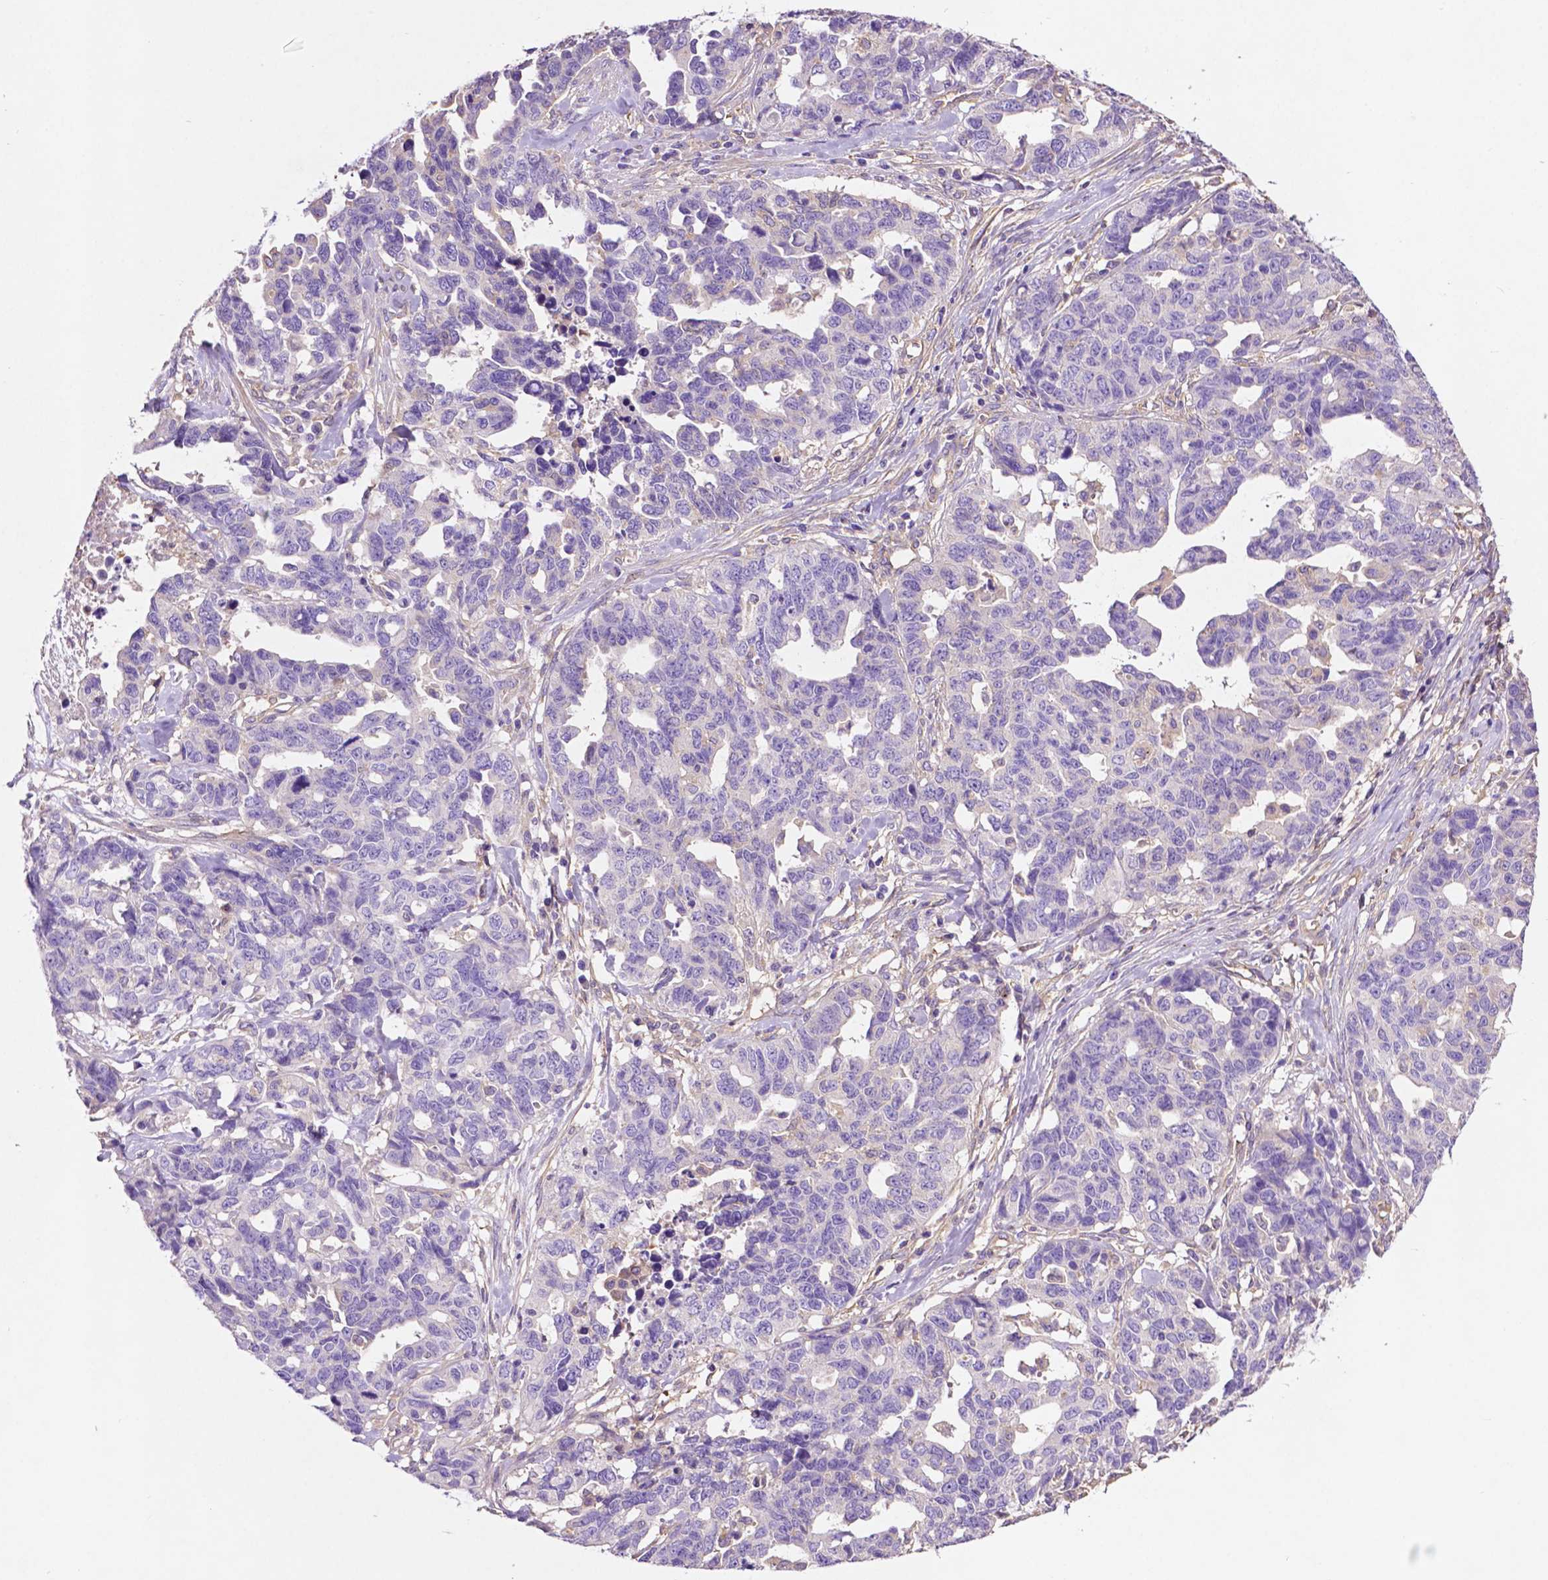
{"staining": {"intensity": "negative", "quantity": "none", "location": "none"}, "tissue": "ovarian cancer", "cell_type": "Tumor cells", "image_type": "cancer", "snomed": [{"axis": "morphology", "description": "Cystadenocarcinoma, serous, NOS"}, {"axis": "topography", "description": "Ovary"}], "caption": "Tumor cells are negative for brown protein staining in ovarian cancer (serous cystadenocarcinoma).", "gene": "GDPD5", "patient": {"sex": "female", "age": 69}}